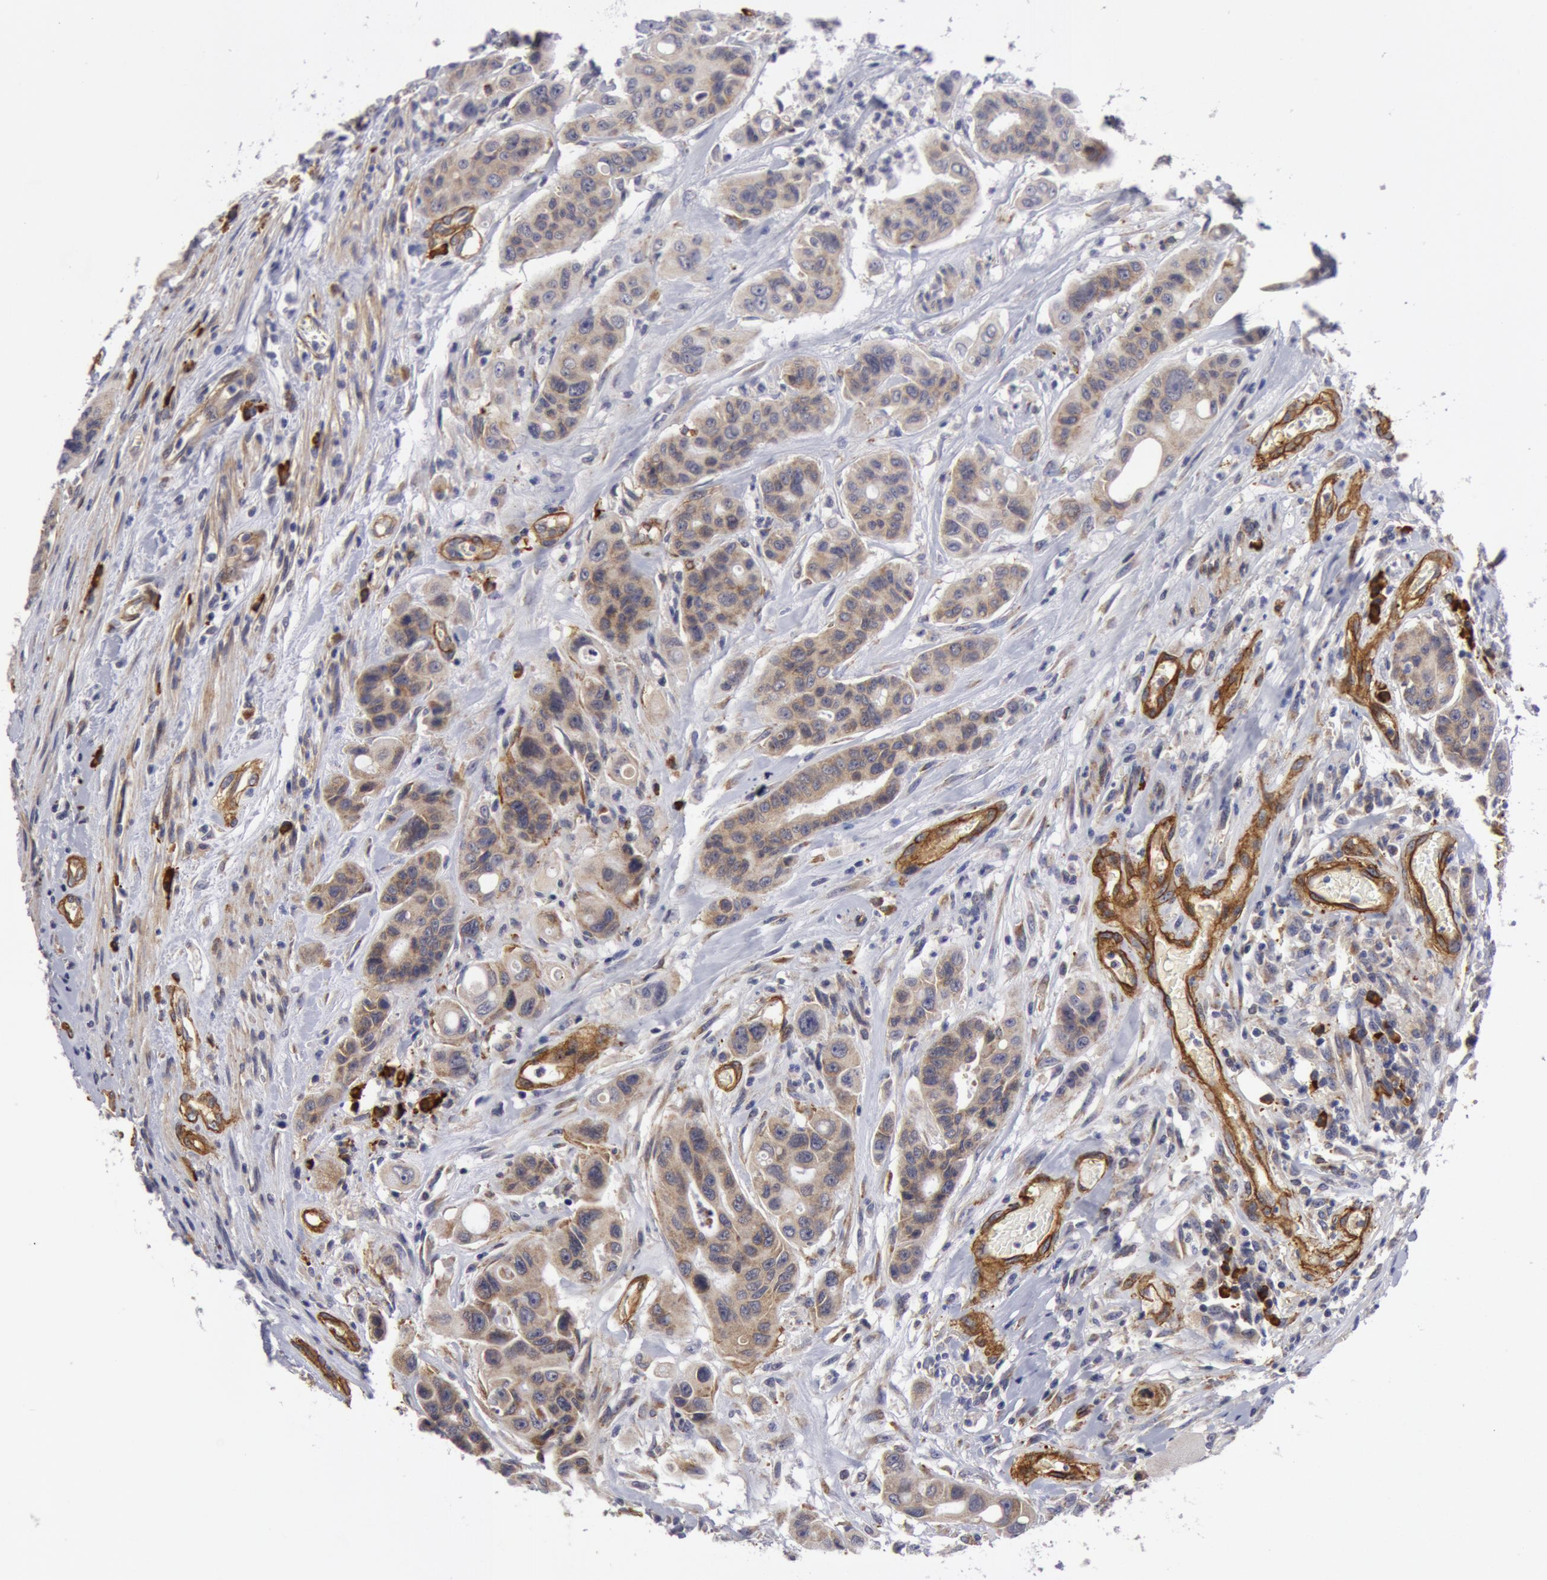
{"staining": {"intensity": "weak", "quantity": ">75%", "location": "cytoplasmic/membranous"}, "tissue": "colorectal cancer", "cell_type": "Tumor cells", "image_type": "cancer", "snomed": [{"axis": "morphology", "description": "Adenocarcinoma, NOS"}, {"axis": "topography", "description": "Colon"}], "caption": "DAB immunohistochemical staining of human colorectal cancer (adenocarcinoma) demonstrates weak cytoplasmic/membranous protein positivity in about >75% of tumor cells.", "gene": "IL23A", "patient": {"sex": "female", "age": 70}}